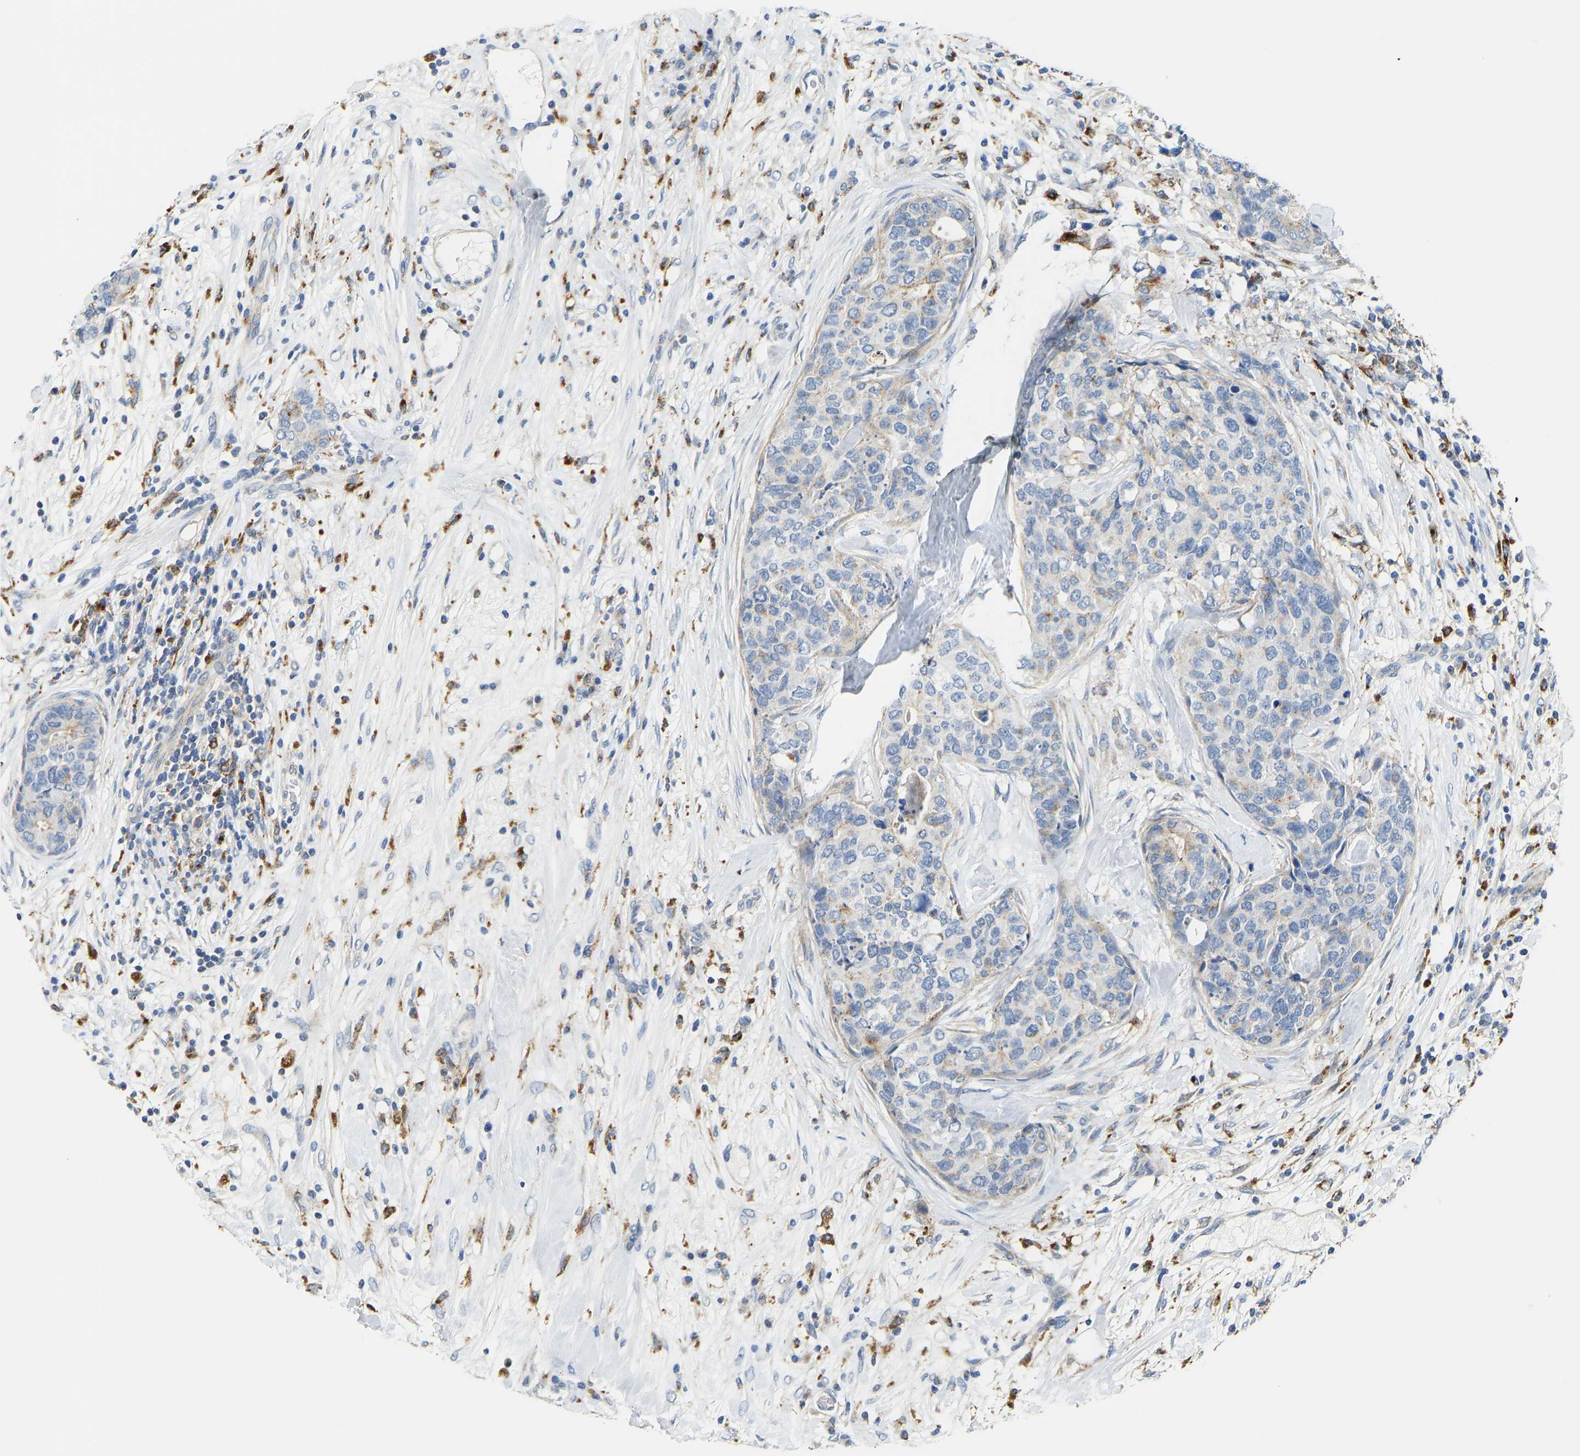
{"staining": {"intensity": "negative", "quantity": "none", "location": "none"}, "tissue": "breast cancer", "cell_type": "Tumor cells", "image_type": "cancer", "snomed": [{"axis": "morphology", "description": "Lobular carcinoma"}, {"axis": "topography", "description": "Breast"}], "caption": "Tumor cells are negative for brown protein staining in lobular carcinoma (breast). Nuclei are stained in blue.", "gene": "ATP6V1E1", "patient": {"sex": "female", "age": 59}}